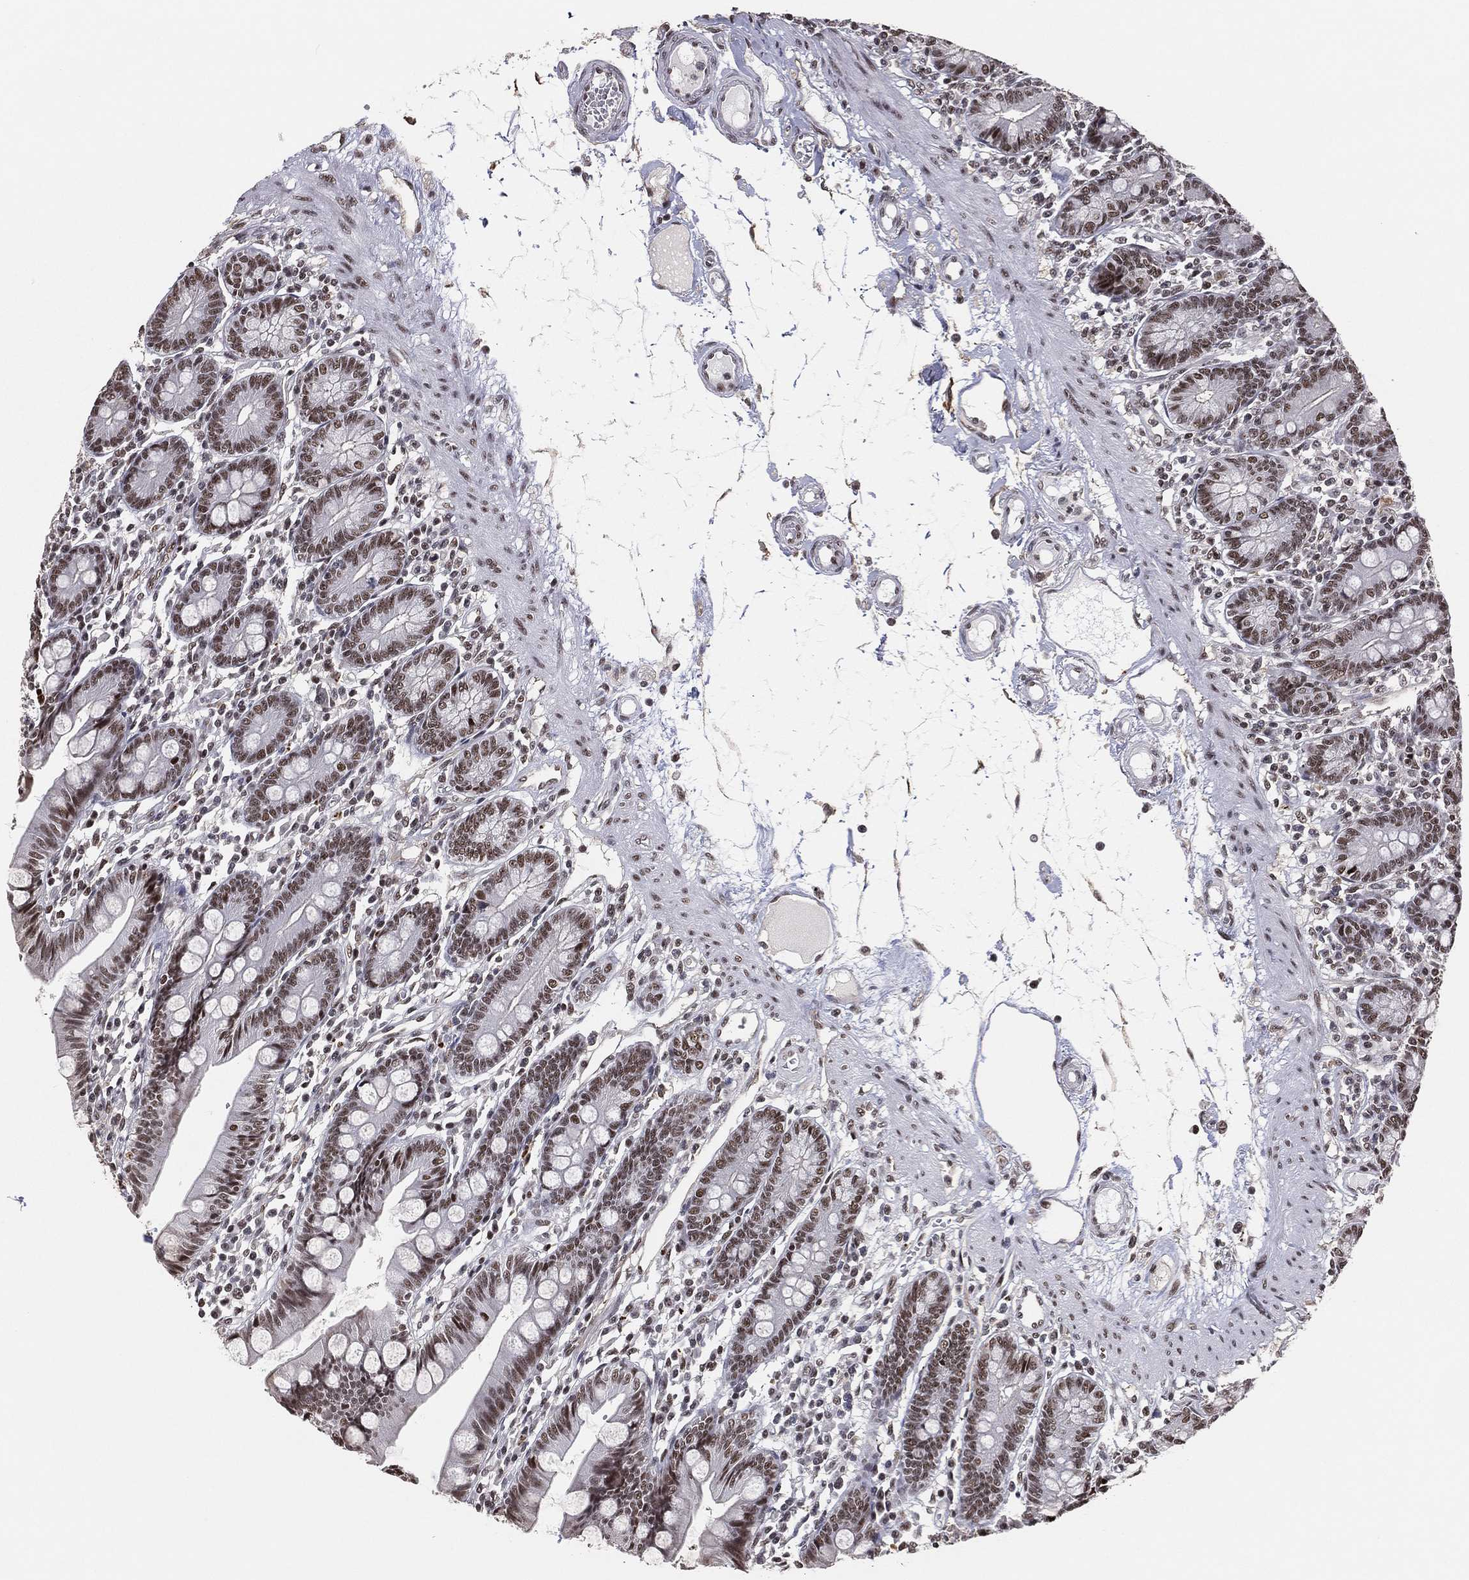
{"staining": {"intensity": "strong", "quantity": "<25%", "location": "nuclear"}, "tissue": "small intestine", "cell_type": "Glandular cells", "image_type": "normal", "snomed": [{"axis": "morphology", "description": "Normal tissue, NOS"}, {"axis": "topography", "description": "Small intestine"}], "caption": "The immunohistochemical stain labels strong nuclear staining in glandular cells of unremarkable small intestine. The staining was performed using DAB, with brown indicating positive protein expression. Nuclei are stained blue with hematoxylin.", "gene": "GPALPP1", "patient": {"sex": "male", "age": 88}}